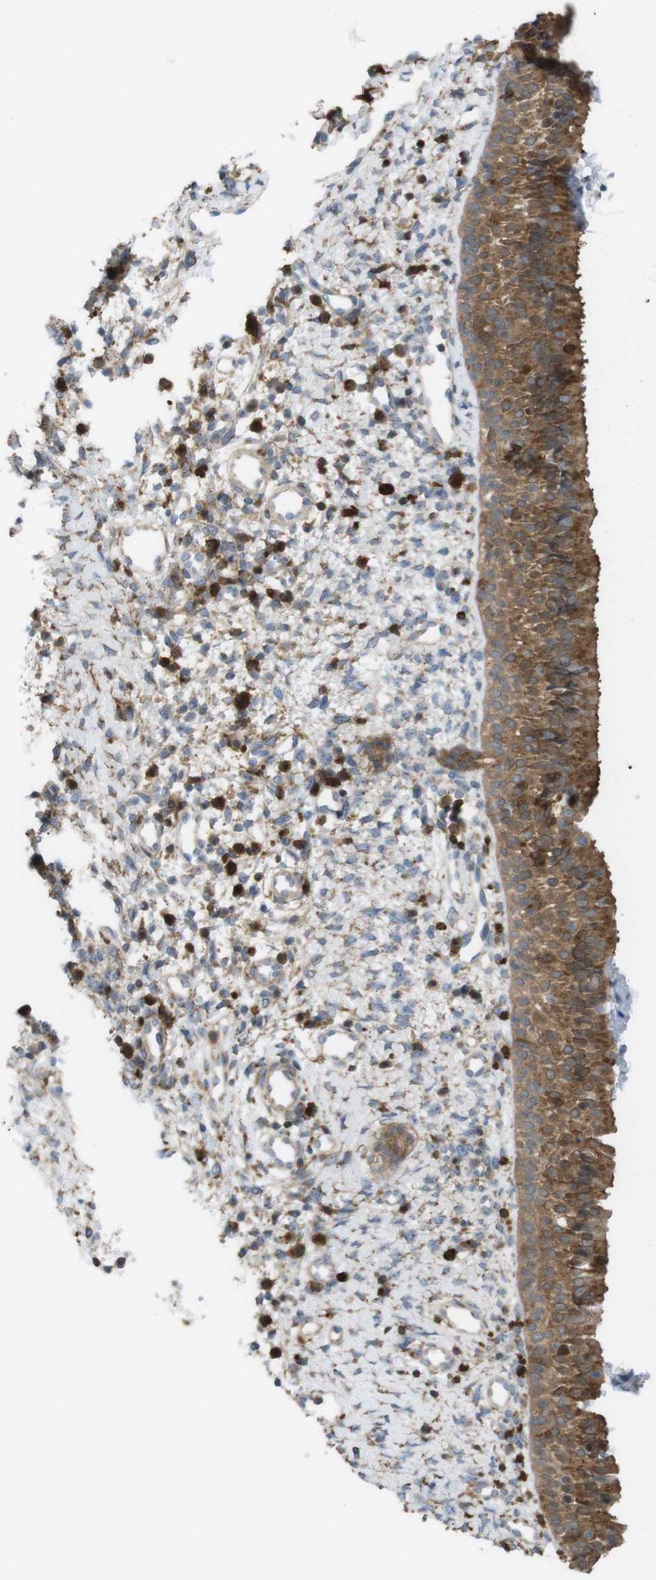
{"staining": {"intensity": "moderate", "quantity": ">75%", "location": "cytoplasmic/membranous"}, "tissue": "nasopharynx", "cell_type": "Respiratory epithelial cells", "image_type": "normal", "snomed": [{"axis": "morphology", "description": "Normal tissue, NOS"}, {"axis": "topography", "description": "Nasopharynx"}], "caption": "Protein staining of normal nasopharynx exhibits moderate cytoplasmic/membranous expression in about >75% of respiratory epithelial cells. The staining was performed using DAB (3,3'-diaminobenzidine), with brown indicating positive protein expression. Nuclei are stained blue with hematoxylin.", "gene": "PRKCD", "patient": {"sex": "male", "age": 22}}